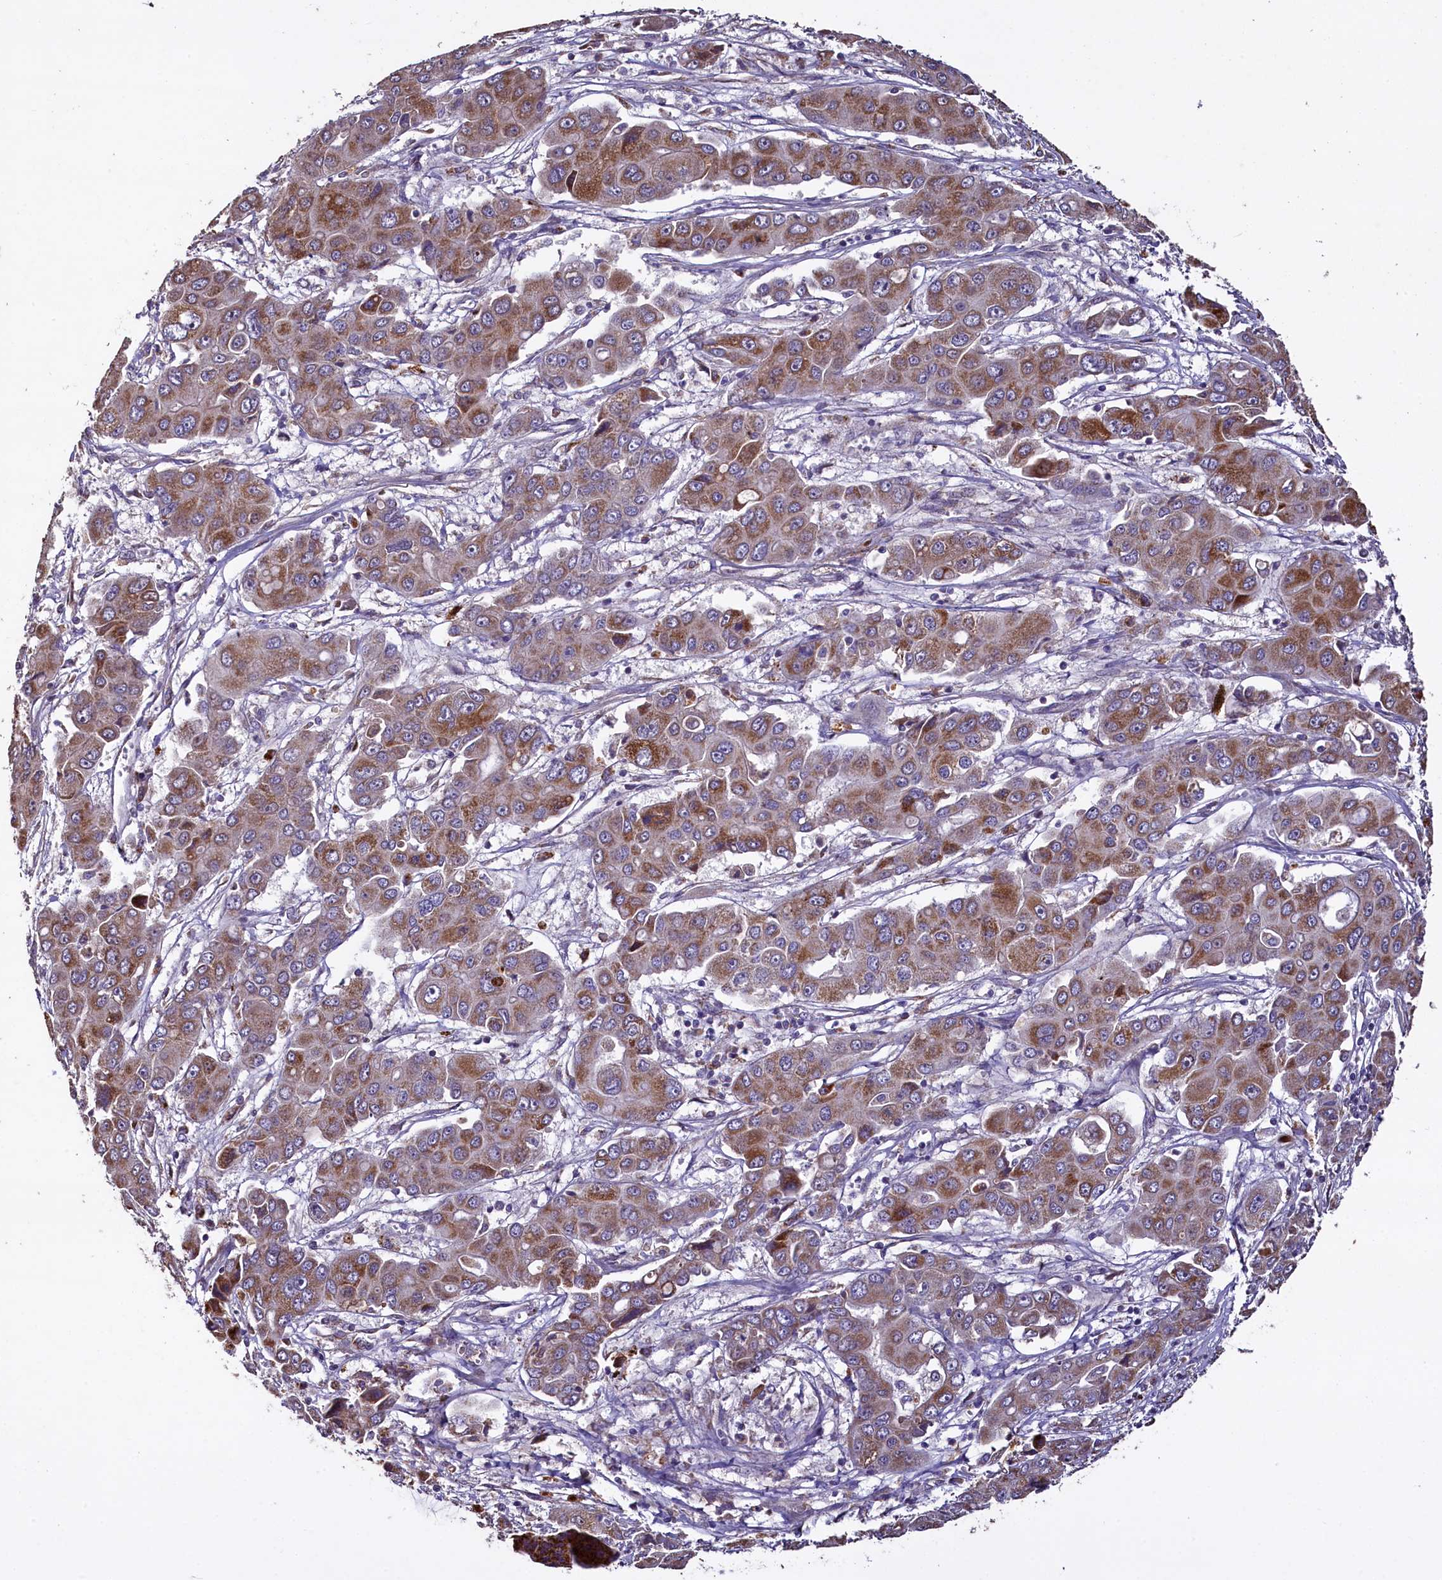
{"staining": {"intensity": "moderate", "quantity": ">75%", "location": "cytoplasmic/membranous"}, "tissue": "liver cancer", "cell_type": "Tumor cells", "image_type": "cancer", "snomed": [{"axis": "morphology", "description": "Cholangiocarcinoma"}, {"axis": "topography", "description": "Liver"}], "caption": "Tumor cells reveal medium levels of moderate cytoplasmic/membranous expression in approximately >75% of cells in liver cancer.", "gene": "COQ9", "patient": {"sex": "male", "age": 67}}